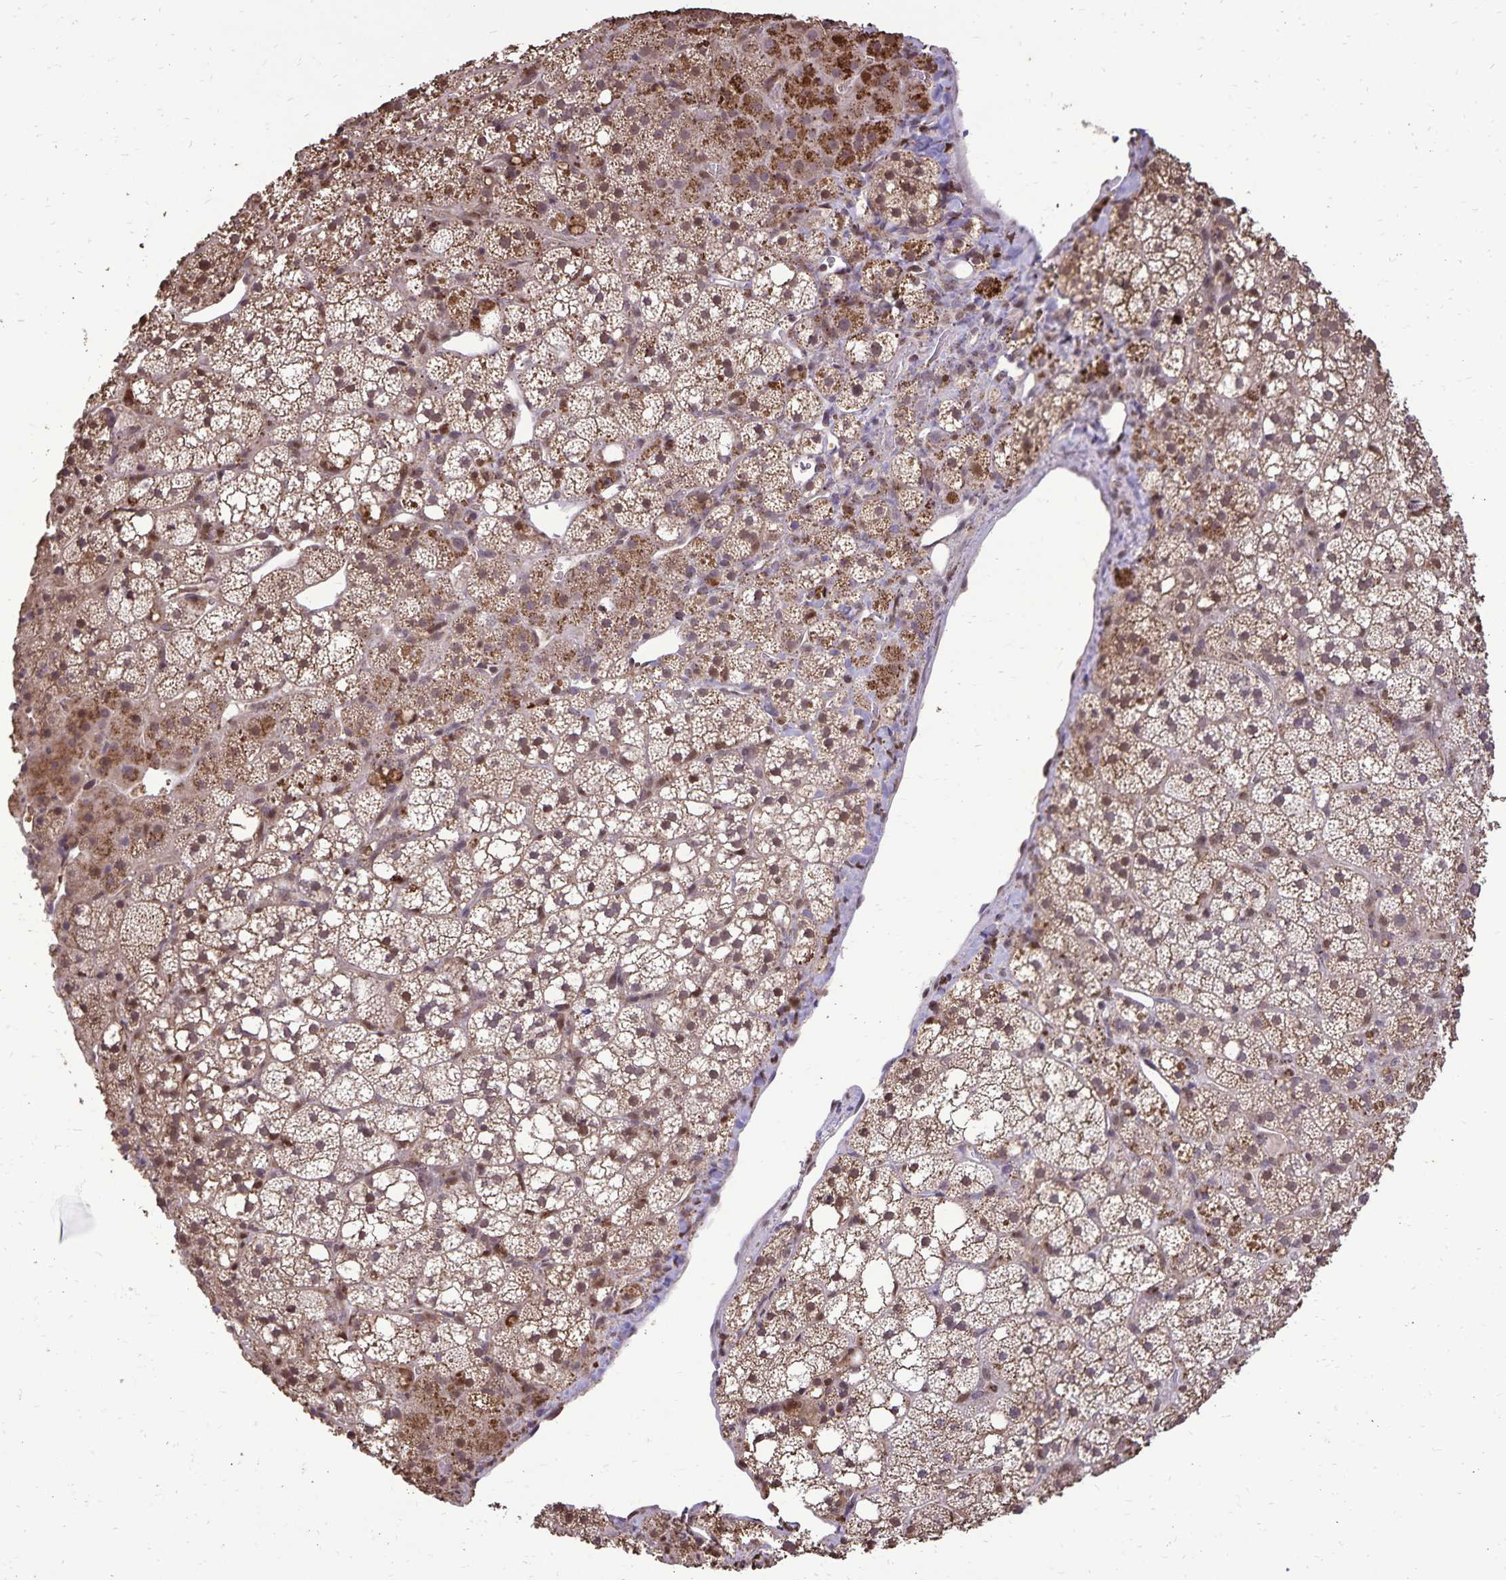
{"staining": {"intensity": "moderate", "quantity": ">75%", "location": "cytoplasmic/membranous"}, "tissue": "adrenal gland", "cell_type": "Glandular cells", "image_type": "normal", "snomed": [{"axis": "morphology", "description": "Normal tissue, NOS"}, {"axis": "topography", "description": "Adrenal gland"}], "caption": "The immunohistochemical stain highlights moderate cytoplasmic/membranous positivity in glandular cells of normal adrenal gland.", "gene": "CHMP1B", "patient": {"sex": "male", "age": 53}}